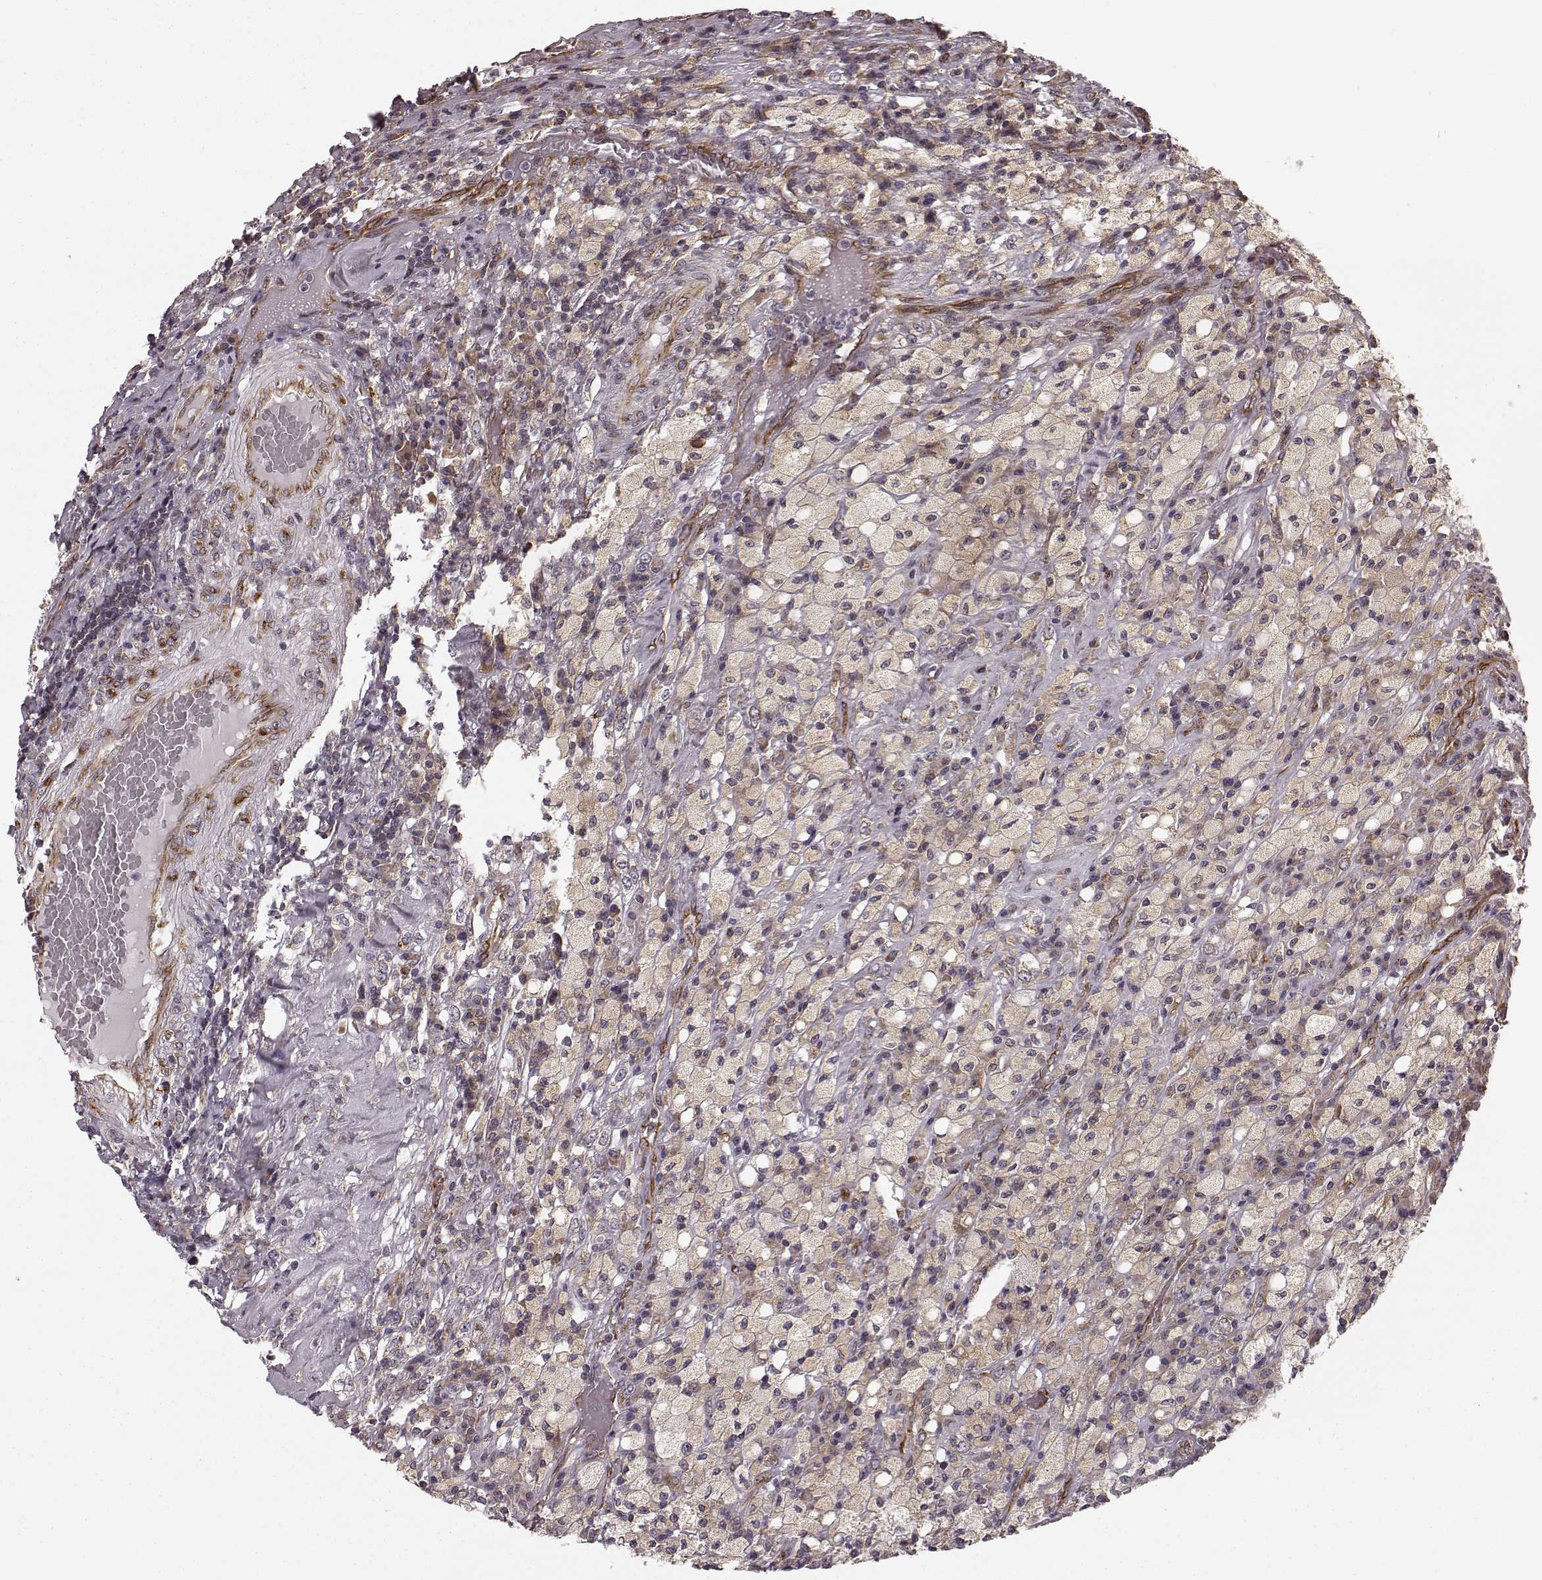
{"staining": {"intensity": "weak", "quantity": ">75%", "location": "cytoplasmic/membranous"}, "tissue": "testis cancer", "cell_type": "Tumor cells", "image_type": "cancer", "snomed": [{"axis": "morphology", "description": "Necrosis, NOS"}, {"axis": "morphology", "description": "Carcinoma, Embryonal, NOS"}, {"axis": "topography", "description": "Testis"}], "caption": "Brown immunohistochemical staining in testis embryonal carcinoma exhibits weak cytoplasmic/membranous staining in about >75% of tumor cells.", "gene": "TMEM14A", "patient": {"sex": "male", "age": 19}}